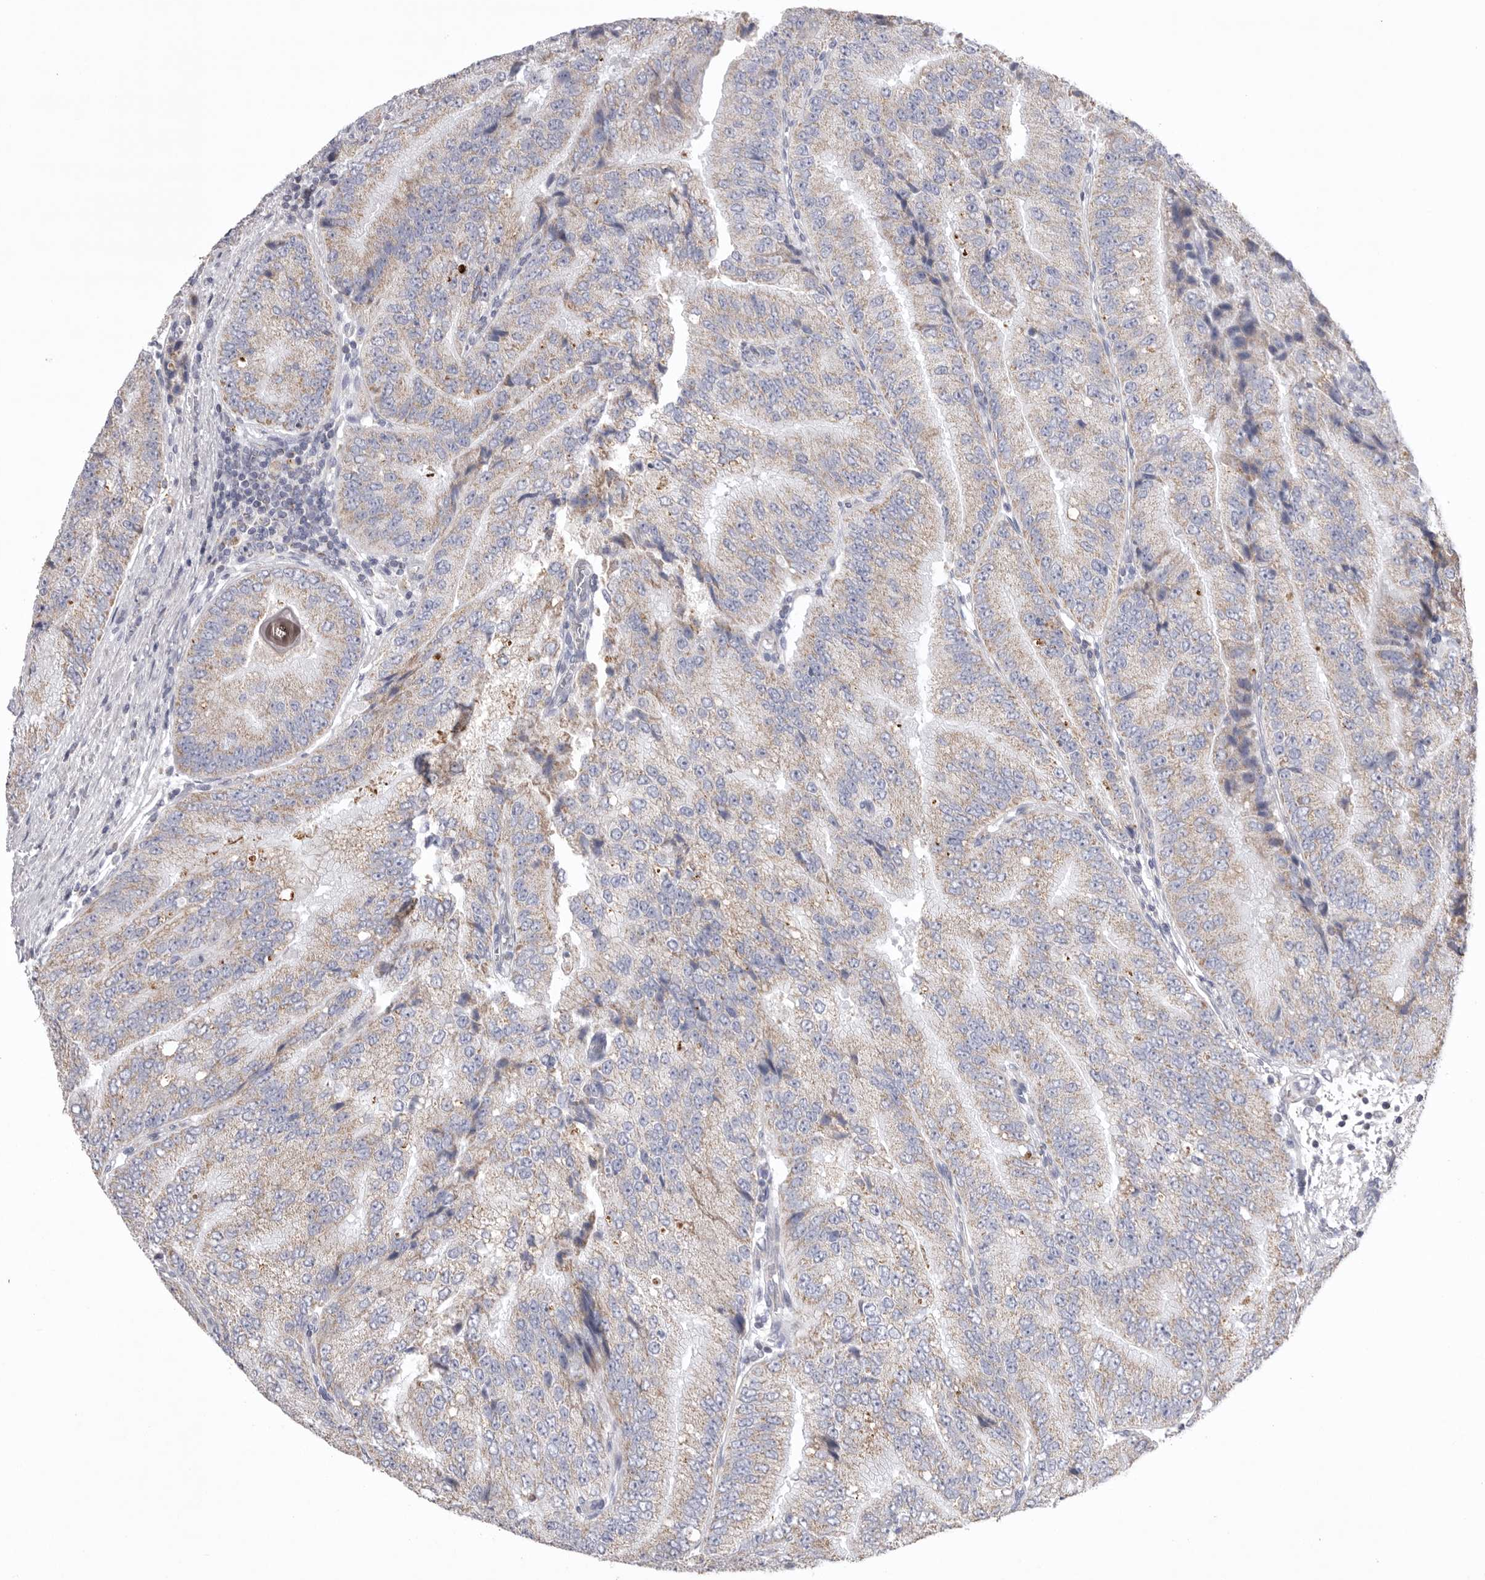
{"staining": {"intensity": "weak", "quantity": "<25%", "location": "cytoplasmic/membranous"}, "tissue": "prostate cancer", "cell_type": "Tumor cells", "image_type": "cancer", "snomed": [{"axis": "morphology", "description": "Adenocarcinoma, High grade"}, {"axis": "topography", "description": "Prostate"}], "caption": "DAB (3,3'-diaminobenzidine) immunohistochemical staining of human prostate cancer (high-grade adenocarcinoma) shows no significant staining in tumor cells. (DAB immunohistochemistry with hematoxylin counter stain).", "gene": "VDAC3", "patient": {"sex": "male", "age": 70}}